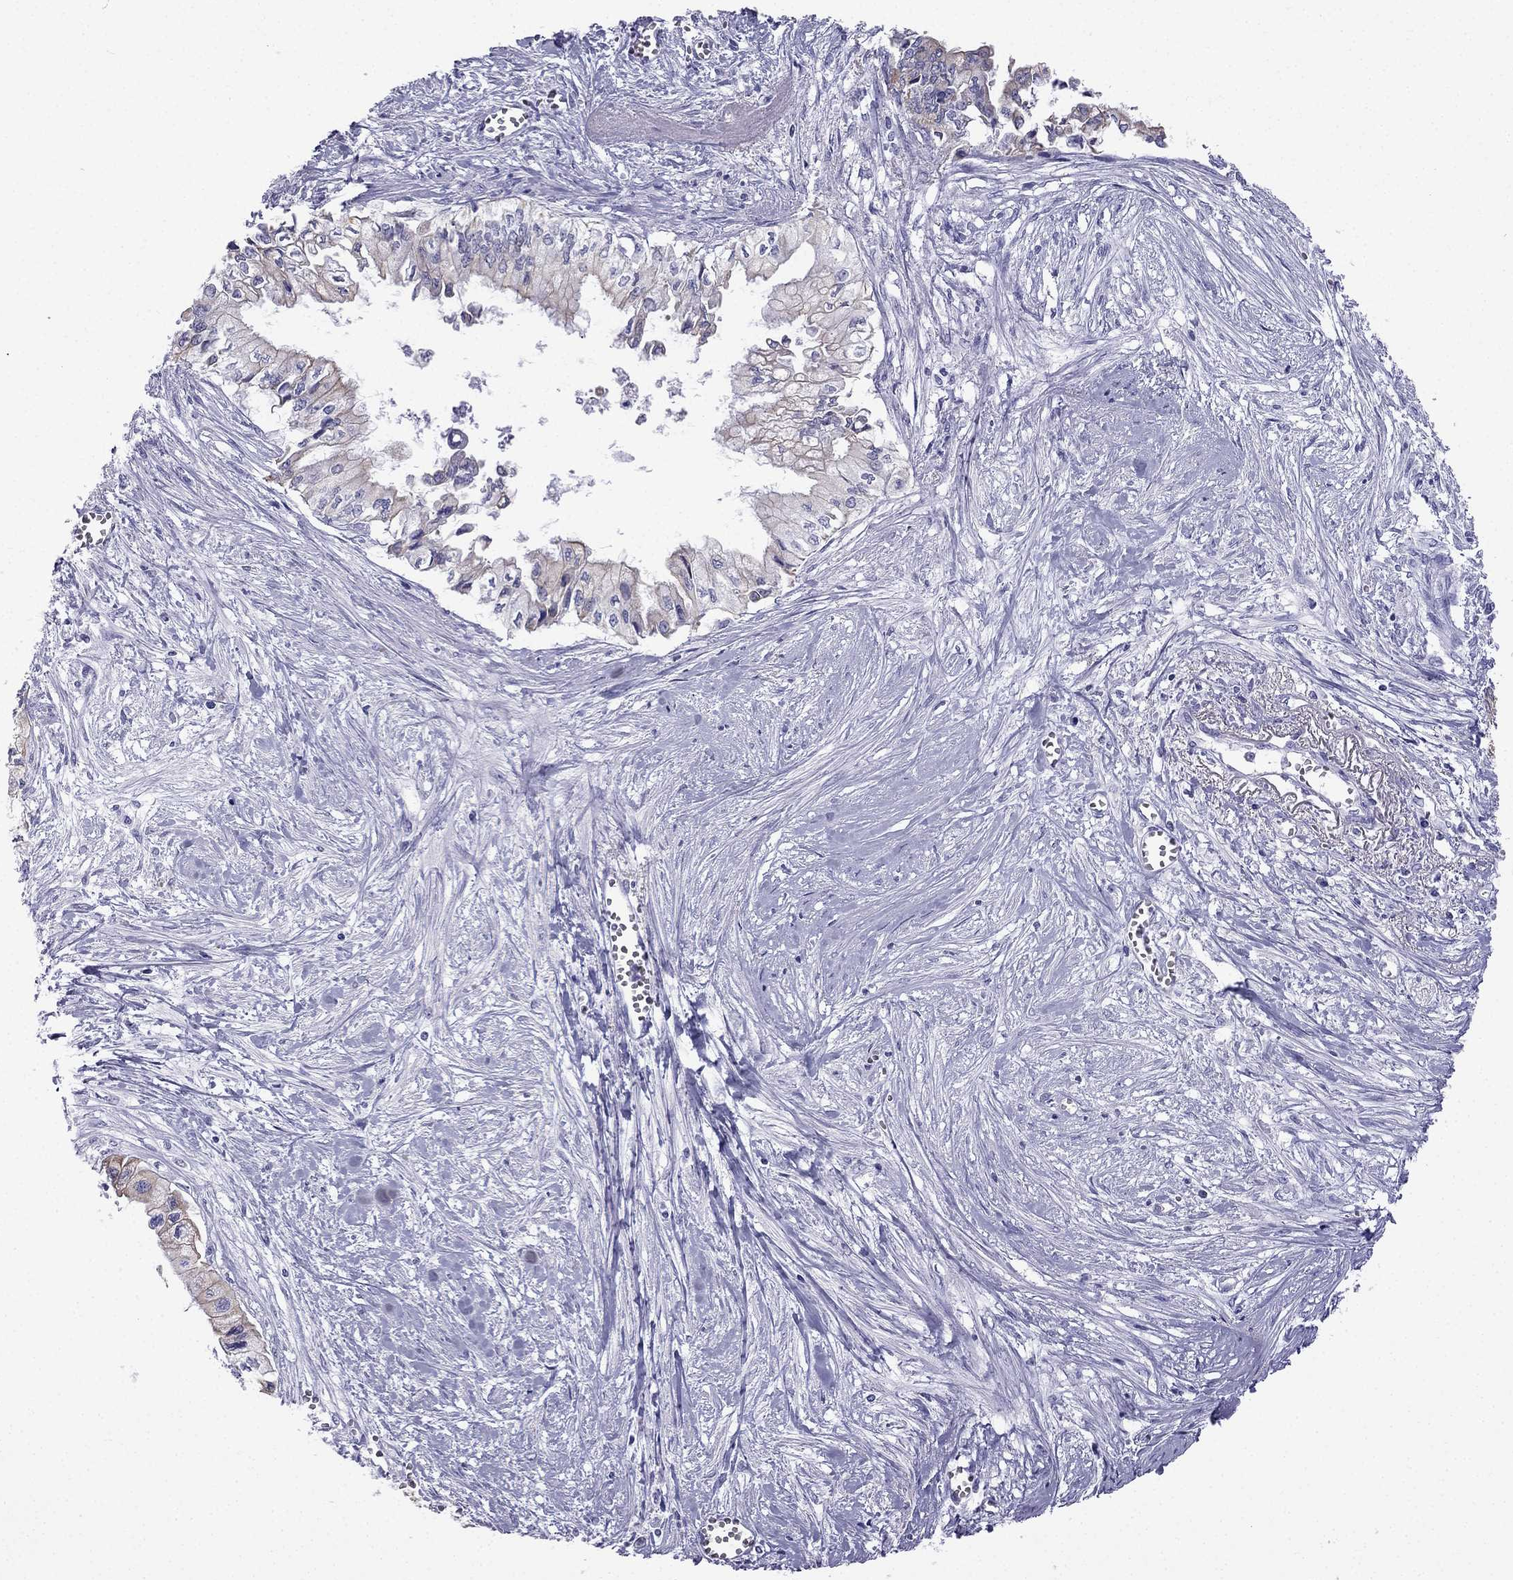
{"staining": {"intensity": "weak", "quantity": "<25%", "location": "cytoplasmic/membranous"}, "tissue": "pancreatic cancer", "cell_type": "Tumor cells", "image_type": "cancer", "snomed": [{"axis": "morphology", "description": "Adenocarcinoma, NOS"}, {"axis": "topography", "description": "Pancreas"}], "caption": "A histopathology image of human pancreatic cancer is negative for staining in tumor cells. (Stains: DAB immunohistochemistry (IHC) with hematoxylin counter stain, Microscopy: brightfield microscopy at high magnification).", "gene": "GJA8", "patient": {"sex": "female", "age": 61}}